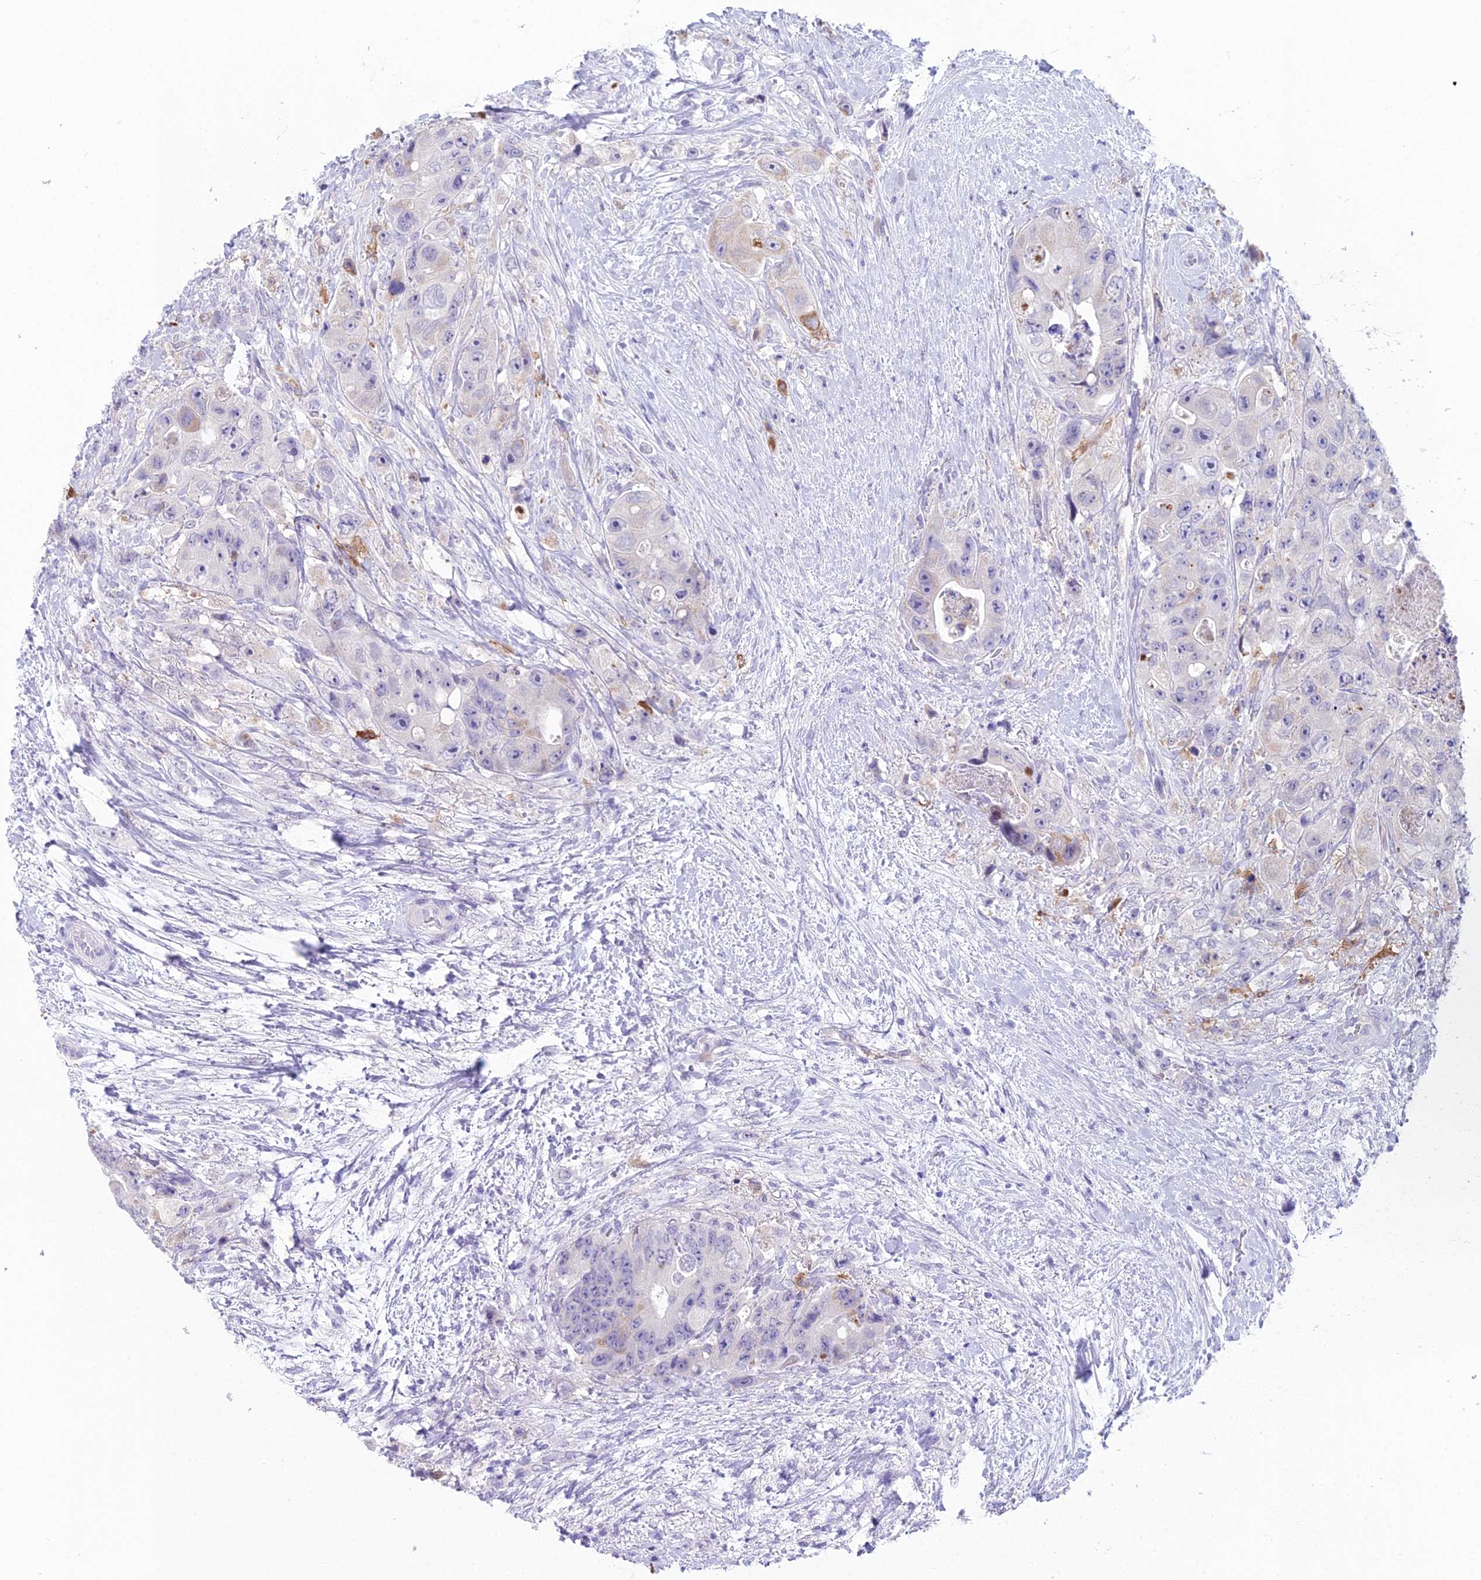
{"staining": {"intensity": "negative", "quantity": "none", "location": "none"}, "tissue": "colorectal cancer", "cell_type": "Tumor cells", "image_type": "cancer", "snomed": [{"axis": "morphology", "description": "Adenocarcinoma, NOS"}, {"axis": "topography", "description": "Colon"}], "caption": "This is an immunohistochemistry (IHC) micrograph of human colorectal cancer. There is no staining in tumor cells.", "gene": "CC2D2A", "patient": {"sex": "female", "age": 46}}